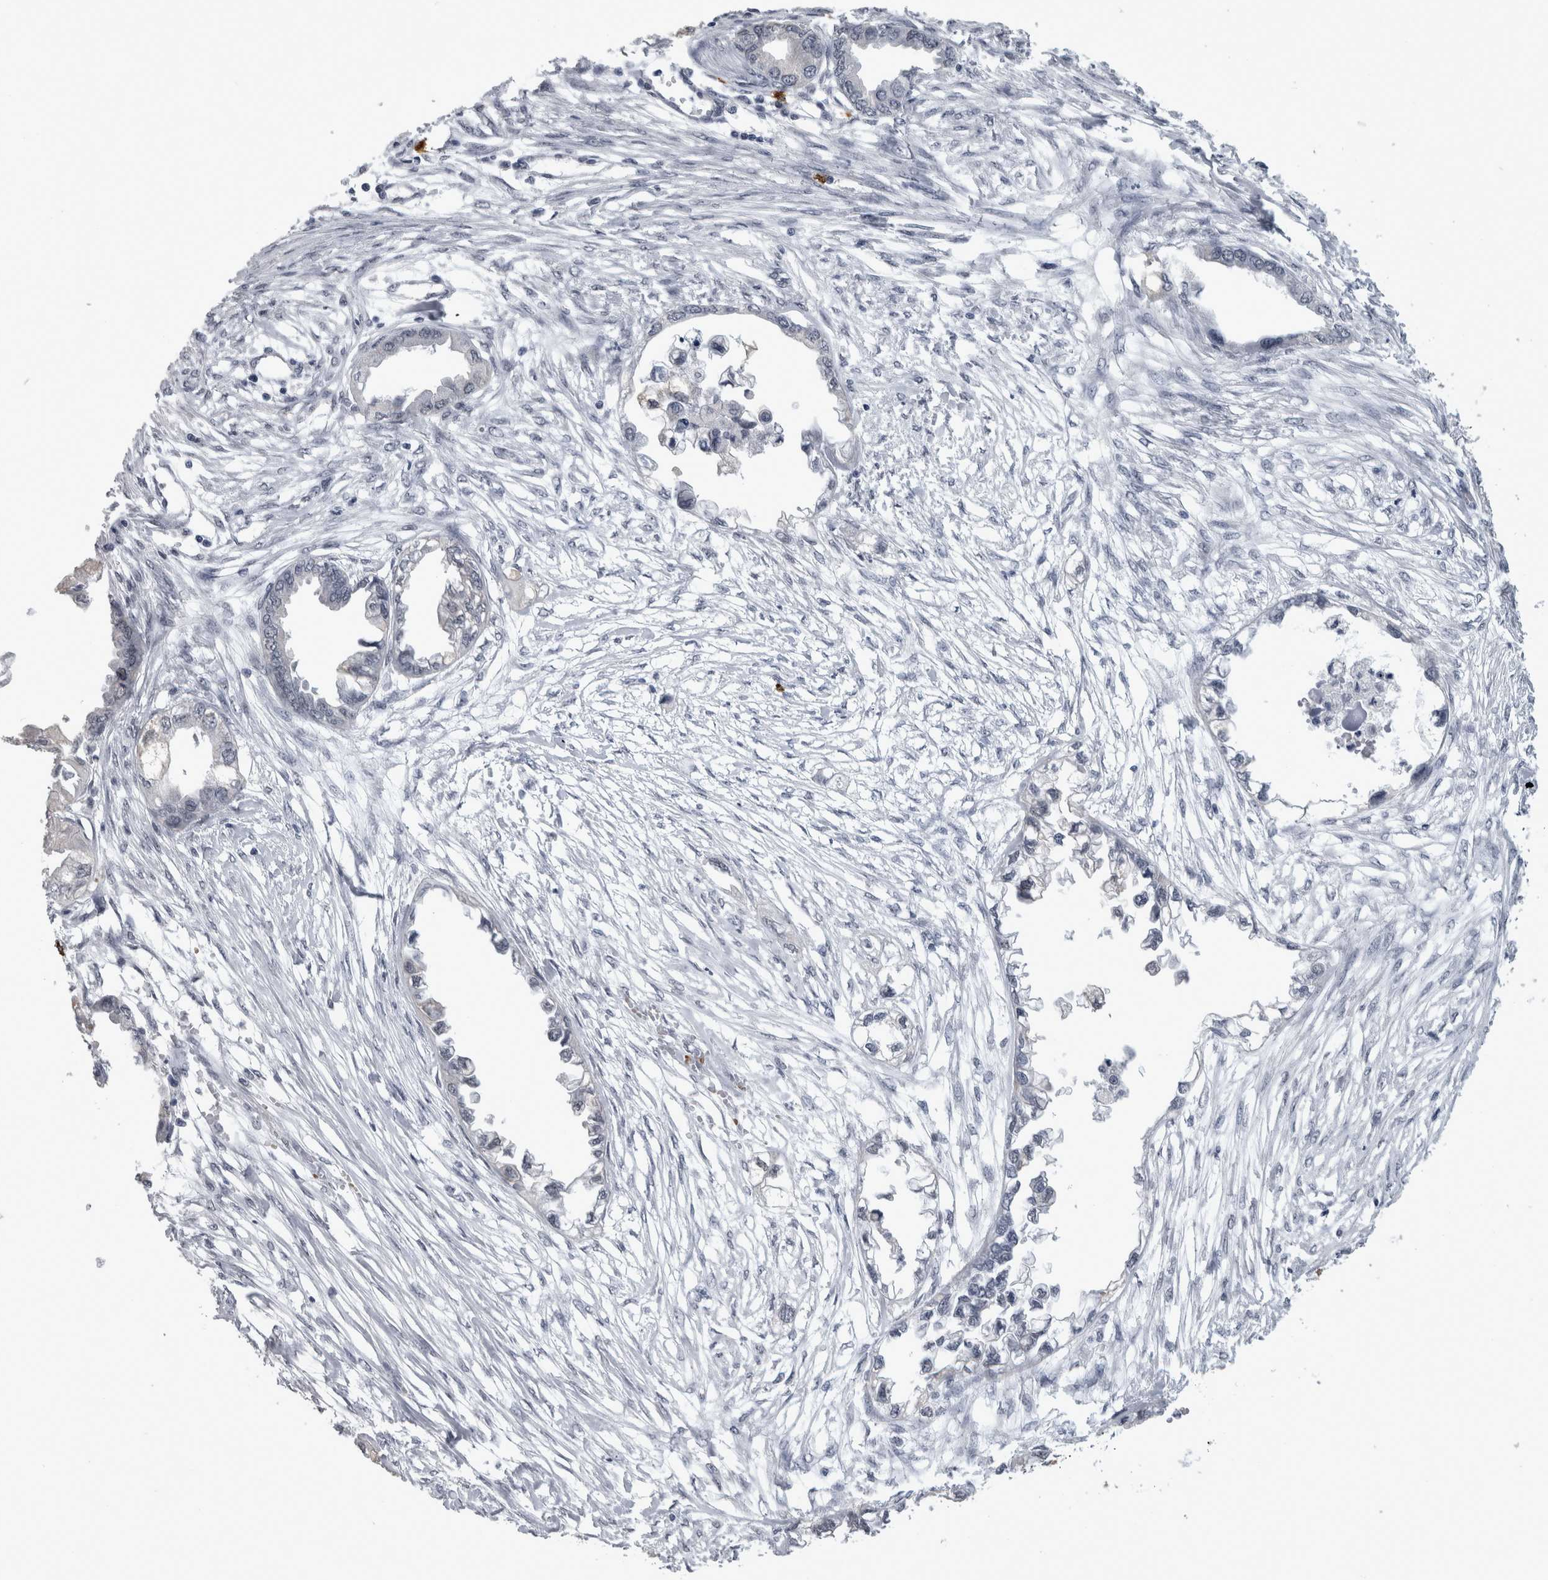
{"staining": {"intensity": "negative", "quantity": "none", "location": "none"}, "tissue": "endometrial cancer", "cell_type": "Tumor cells", "image_type": "cancer", "snomed": [{"axis": "morphology", "description": "Adenocarcinoma, NOS"}, {"axis": "morphology", "description": "Adenocarcinoma, metastatic, NOS"}, {"axis": "topography", "description": "Adipose tissue"}, {"axis": "topography", "description": "Endometrium"}], "caption": "A high-resolution image shows immunohistochemistry staining of adenocarcinoma (endometrial), which displays no significant staining in tumor cells.", "gene": "PEBP4", "patient": {"sex": "female", "age": 67}}